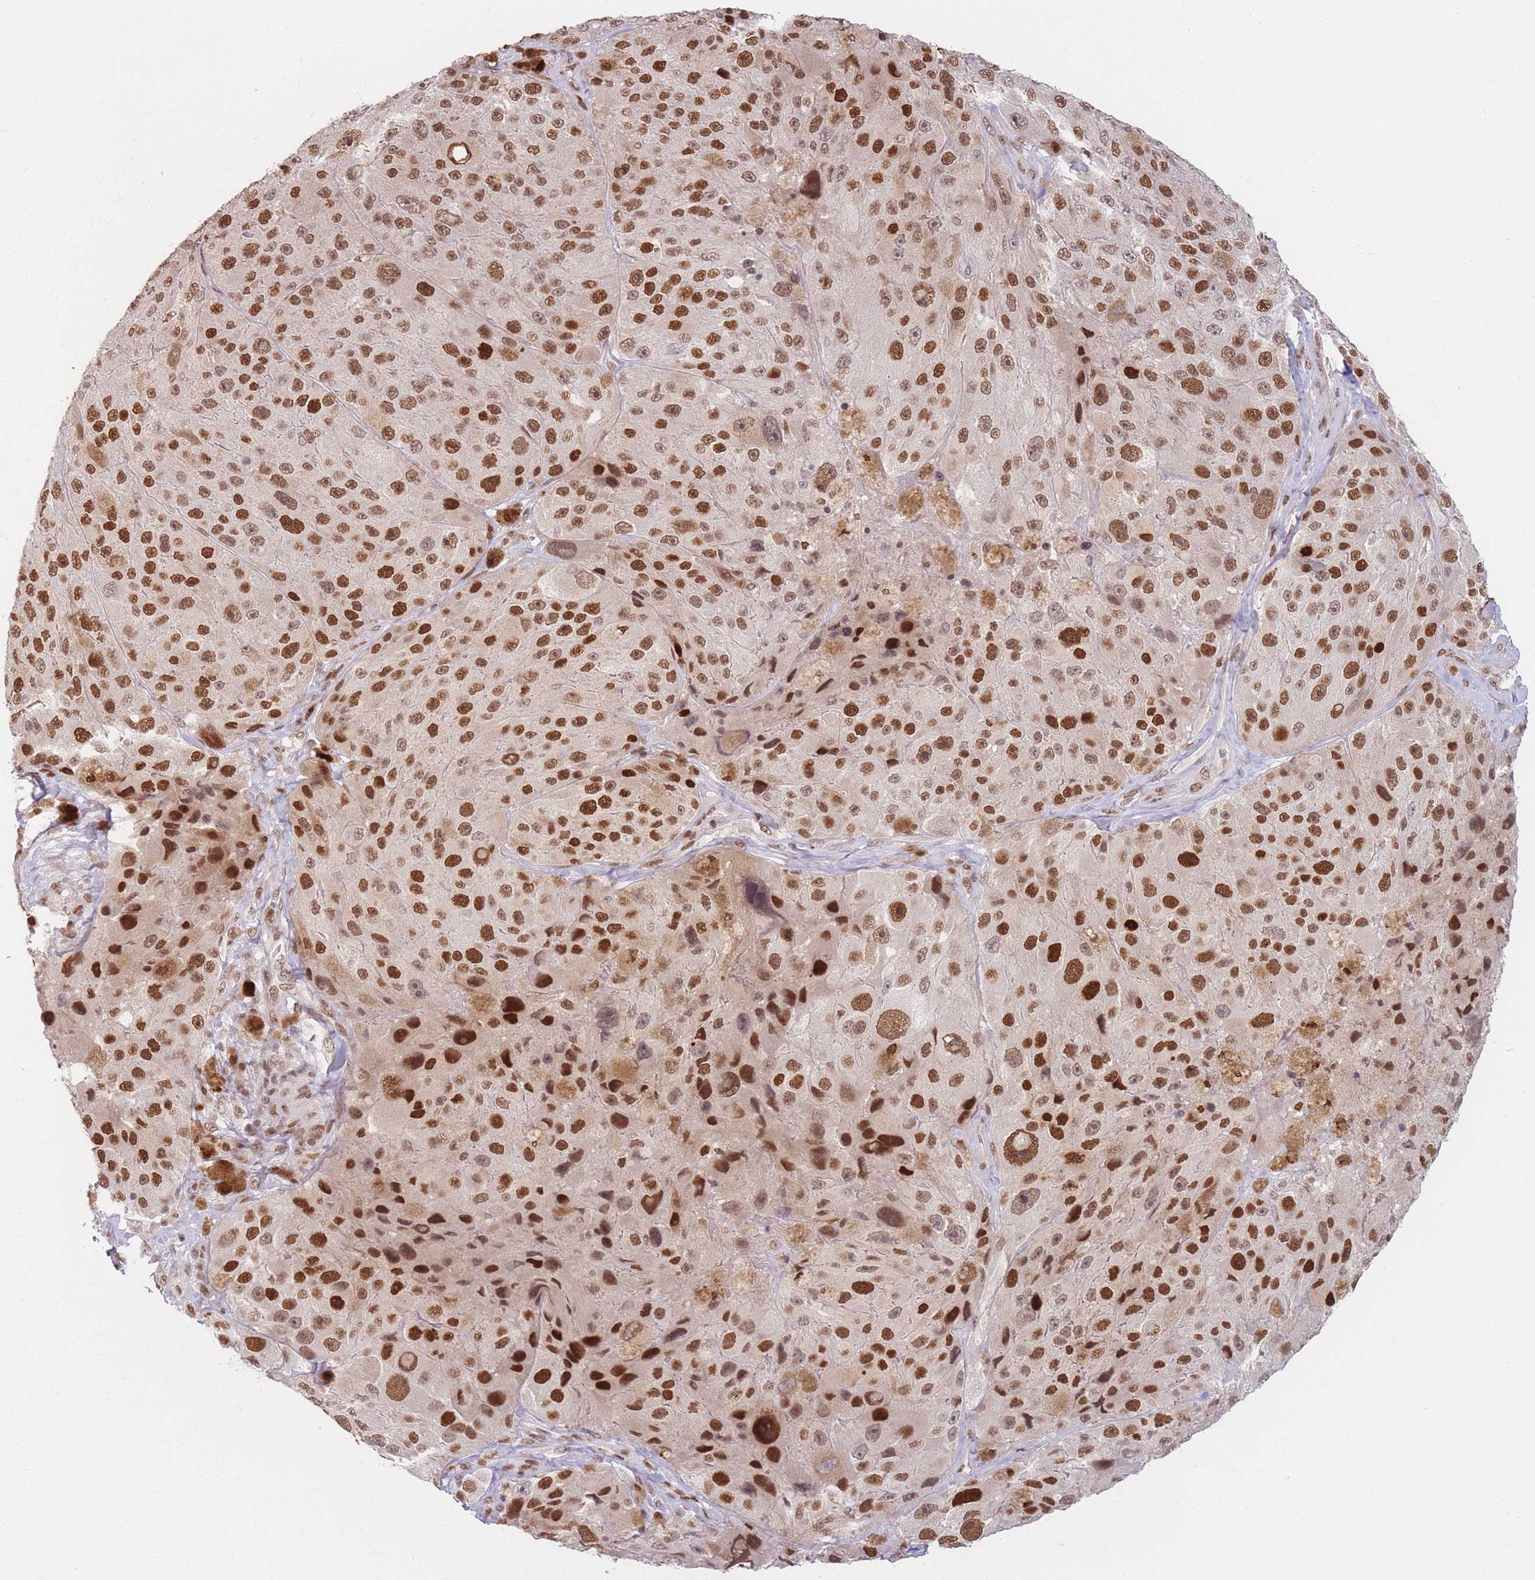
{"staining": {"intensity": "strong", "quantity": ">75%", "location": "nuclear"}, "tissue": "melanoma", "cell_type": "Tumor cells", "image_type": "cancer", "snomed": [{"axis": "morphology", "description": "Malignant melanoma, Metastatic site"}, {"axis": "topography", "description": "Lymph node"}], "caption": "A brown stain labels strong nuclear positivity of a protein in melanoma tumor cells.", "gene": "SUPT6H", "patient": {"sex": "male", "age": 62}}